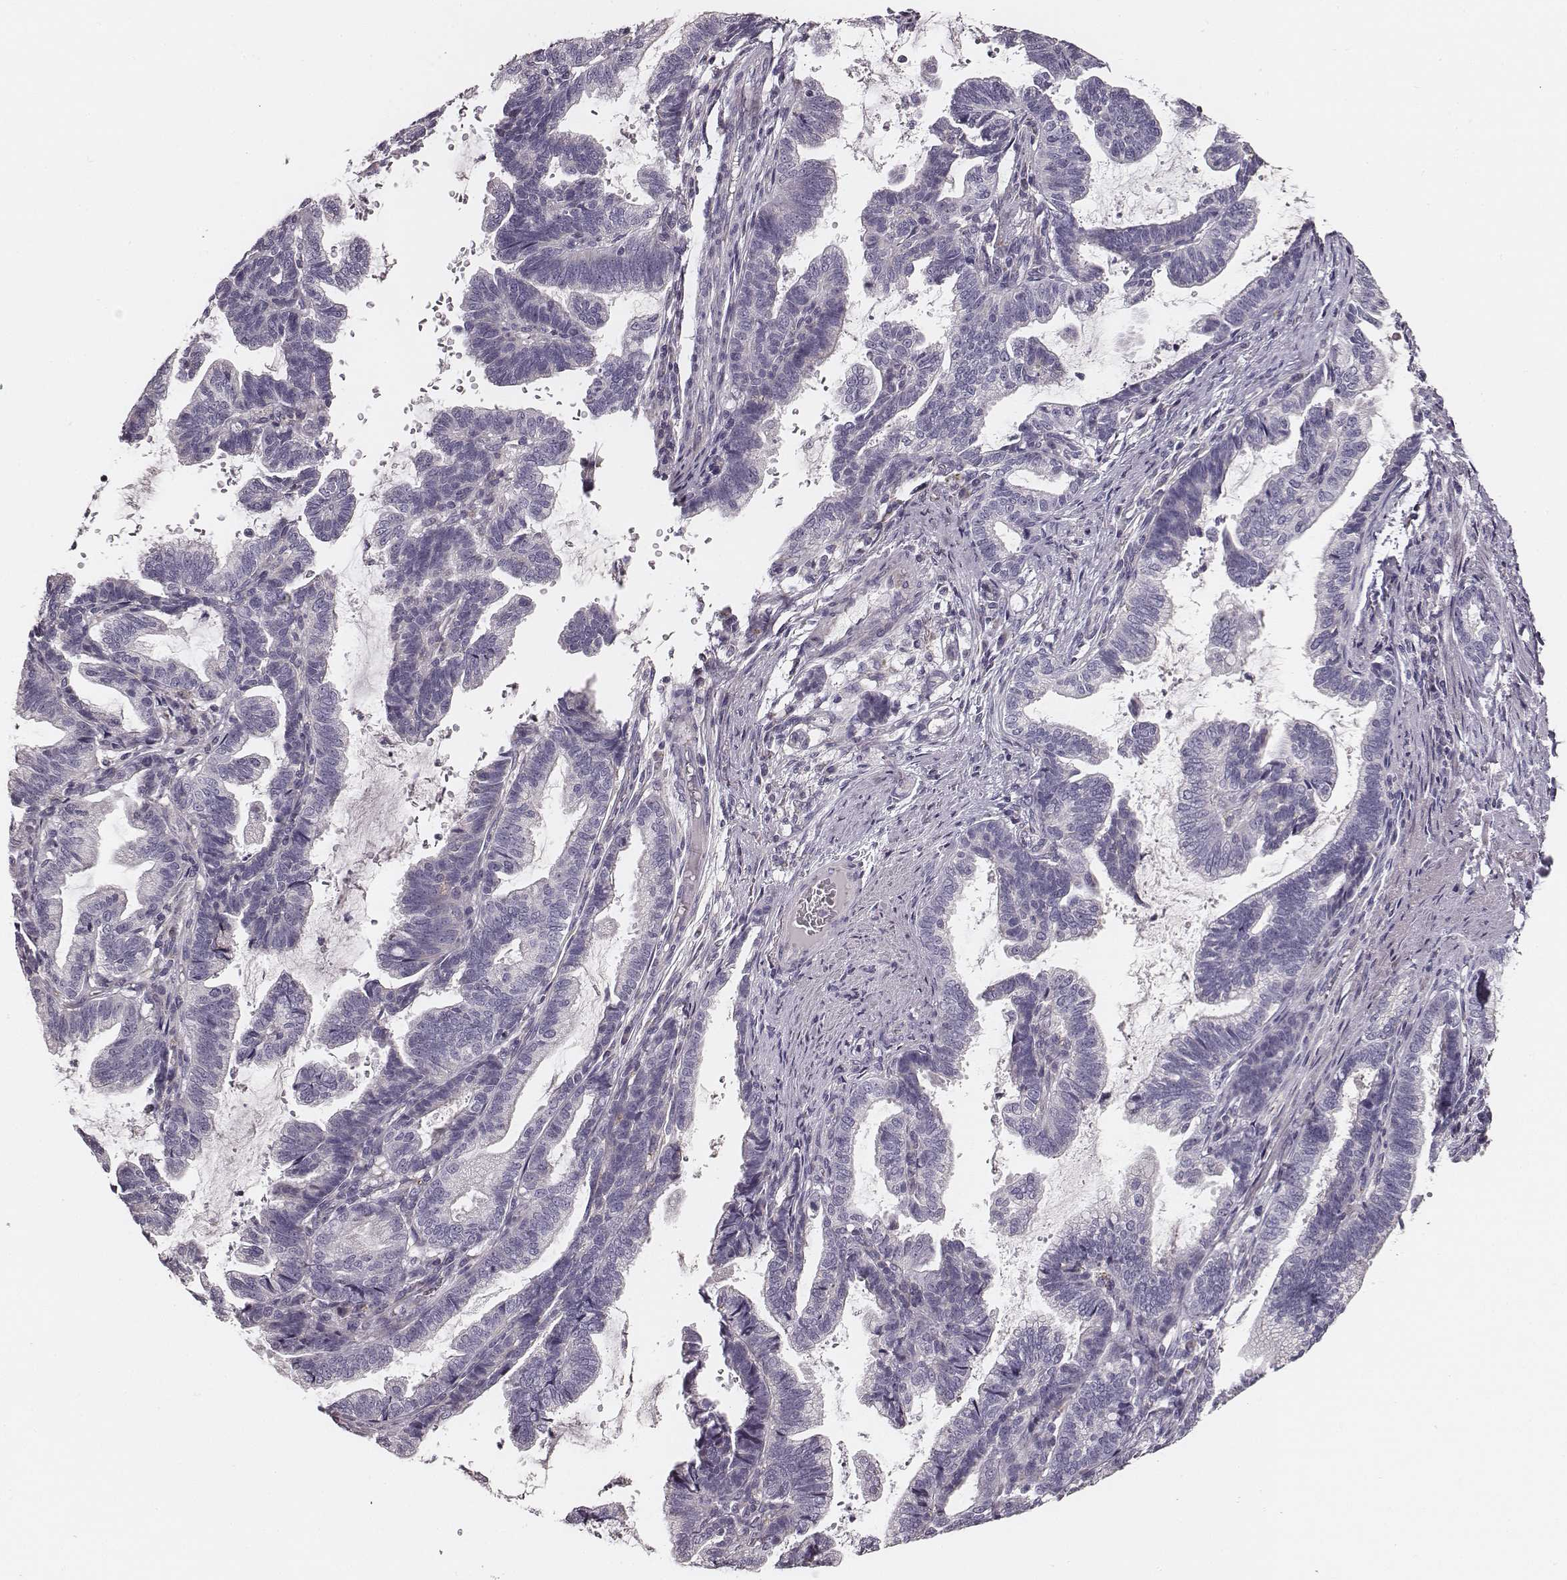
{"staining": {"intensity": "negative", "quantity": "none", "location": "none"}, "tissue": "stomach cancer", "cell_type": "Tumor cells", "image_type": "cancer", "snomed": [{"axis": "morphology", "description": "Adenocarcinoma, NOS"}, {"axis": "topography", "description": "Stomach"}], "caption": "Histopathology image shows no protein positivity in tumor cells of stomach cancer tissue.", "gene": "UBL4B", "patient": {"sex": "male", "age": 83}}